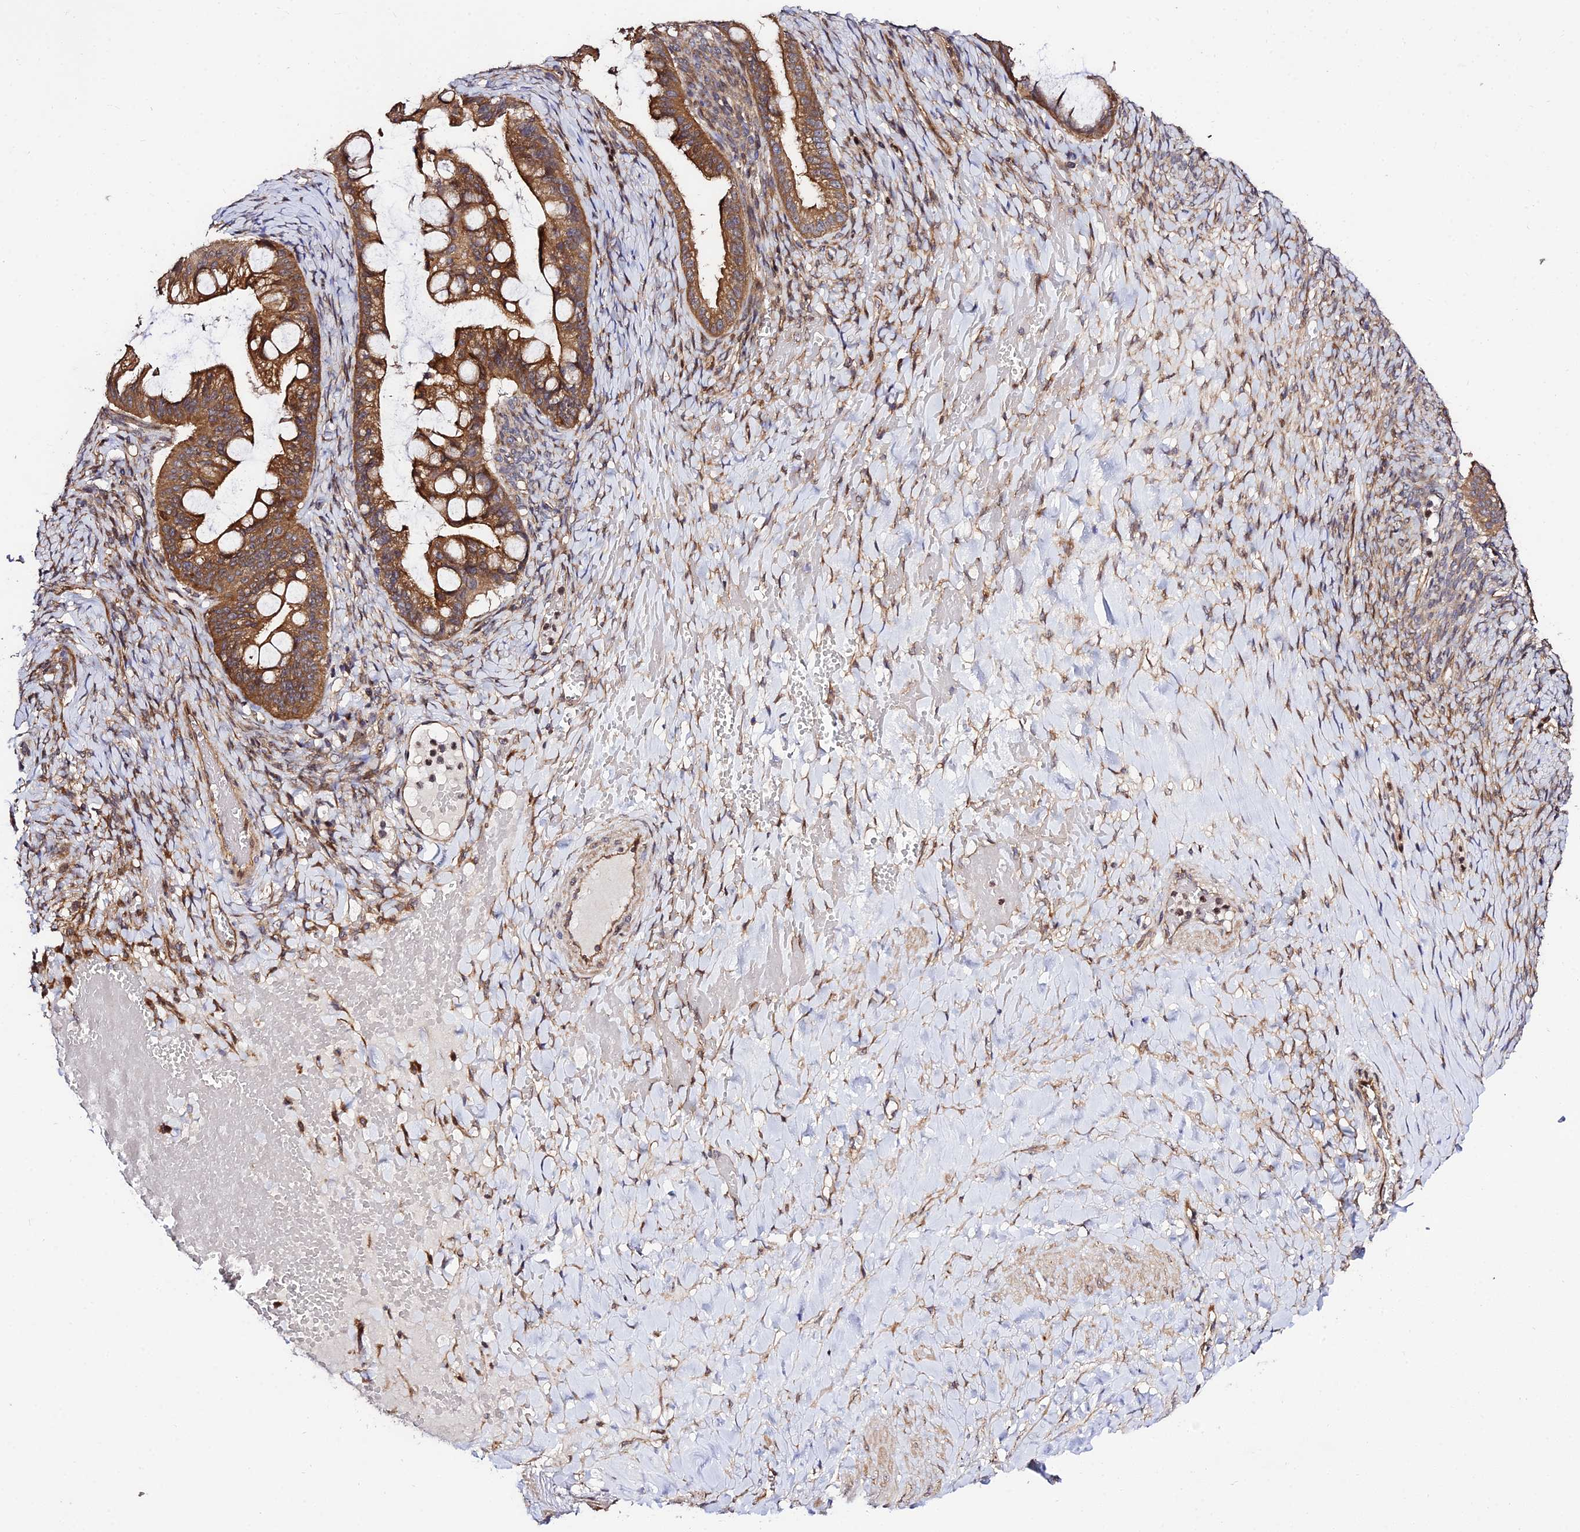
{"staining": {"intensity": "strong", "quantity": ">75%", "location": "cytoplasmic/membranous"}, "tissue": "ovarian cancer", "cell_type": "Tumor cells", "image_type": "cancer", "snomed": [{"axis": "morphology", "description": "Cystadenocarcinoma, mucinous, NOS"}, {"axis": "topography", "description": "Ovary"}], "caption": "Immunohistochemical staining of ovarian mucinous cystadenocarcinoma demonstrates strong cytoplasmic/membranous protein positivity in about >75% of tumor cells.", "gene": "SMG6", "patient": {"sex": "female", "age": 73}}